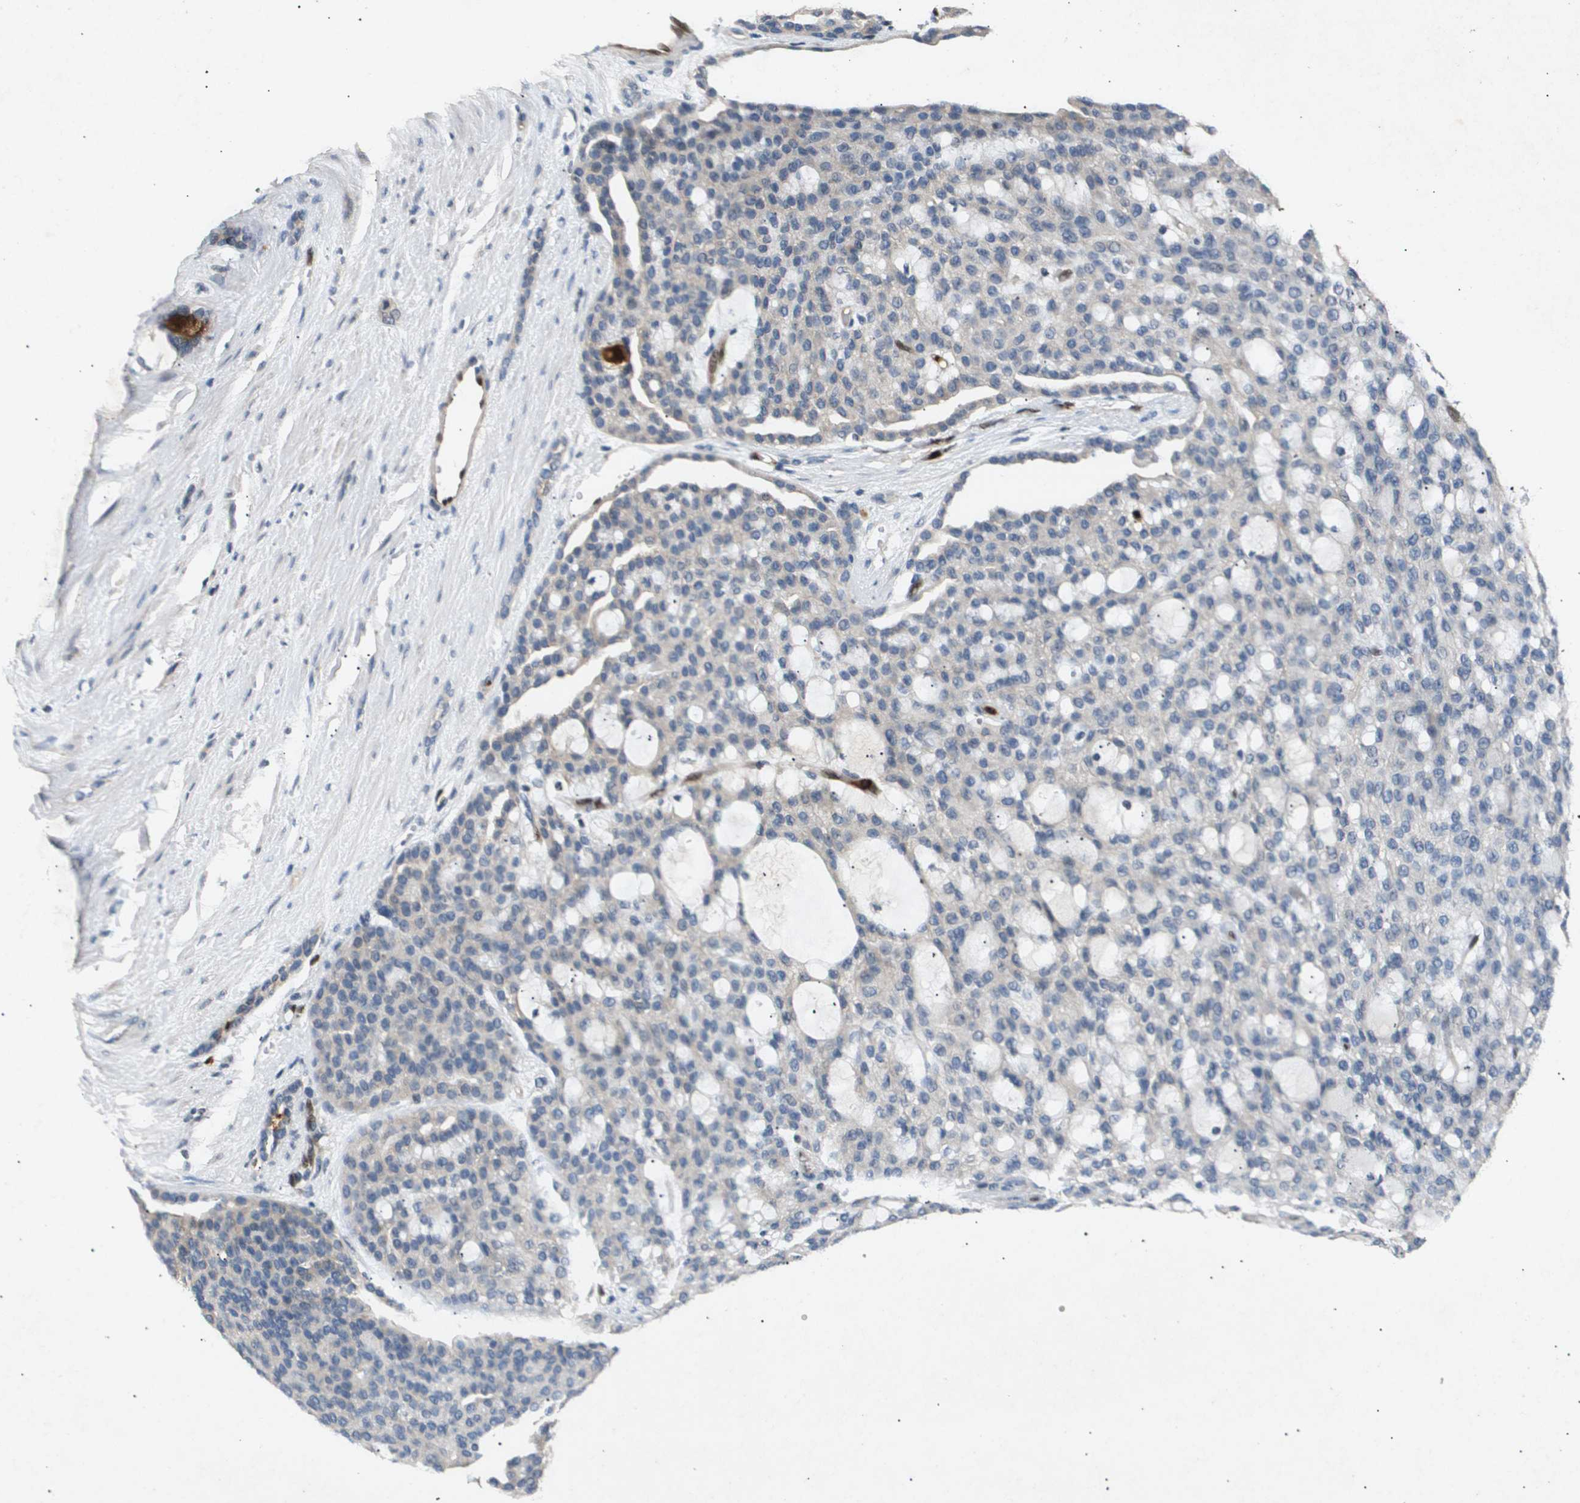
{"staining": {"intensity": "negative", "quantity": "none", "location": "none"}, "tissue": "renal cancer", "cell_type": "Tumor cells", "image_type": "cancer", "snomed": [{"axis": "morphology", "description": "Adenocarcinoma, NOS"}, {"axis": "topography", "description": "Kidney"}], "caption": "Tumor cells are negative for protein expression in human renal cancer.", "gene": "ERG", "patient": {"sex": "male", "age": 63}}